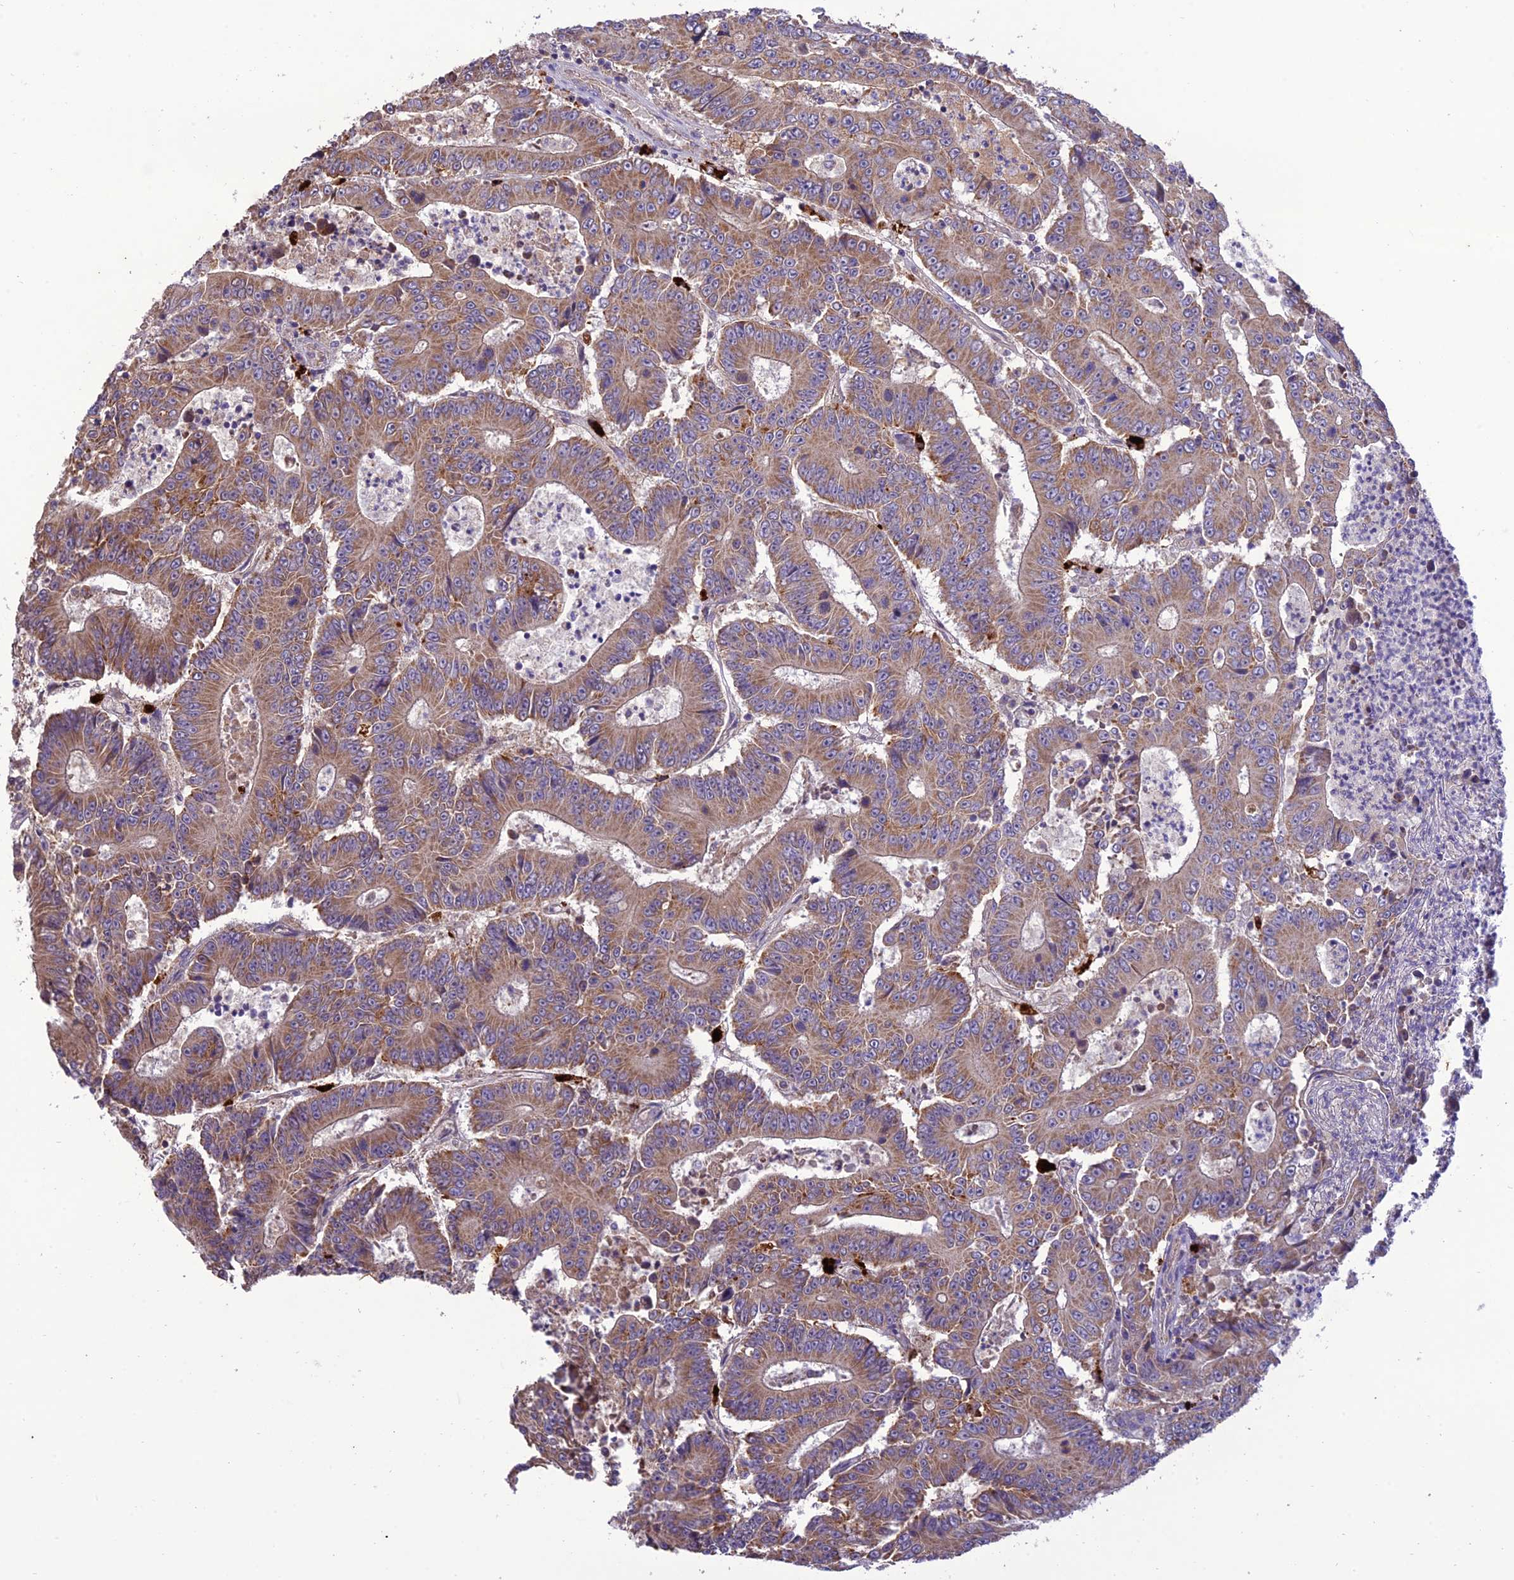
{"staining": {"intensity": "moderate", "quantity": ">75%", "location": "cytoplasmic/membranous"}, "tissue": "colorectal cancer", "cell_type": "Tumor cells", "image_type": "cancer", "snomed": [{"axis": "morphology", "description": "Adenocarcinoma, NOS"}, {"axis": "topography", "description": "Colon"}], "caption": "Tumor cells demonstrate medium levels of moderate cytoplasmic/membranous expression in approximately >75% of cells in human colorectal adenocarcinoma.", "gene": "NDUFAF1", "patient": {"sex": "male", "age": 83}}